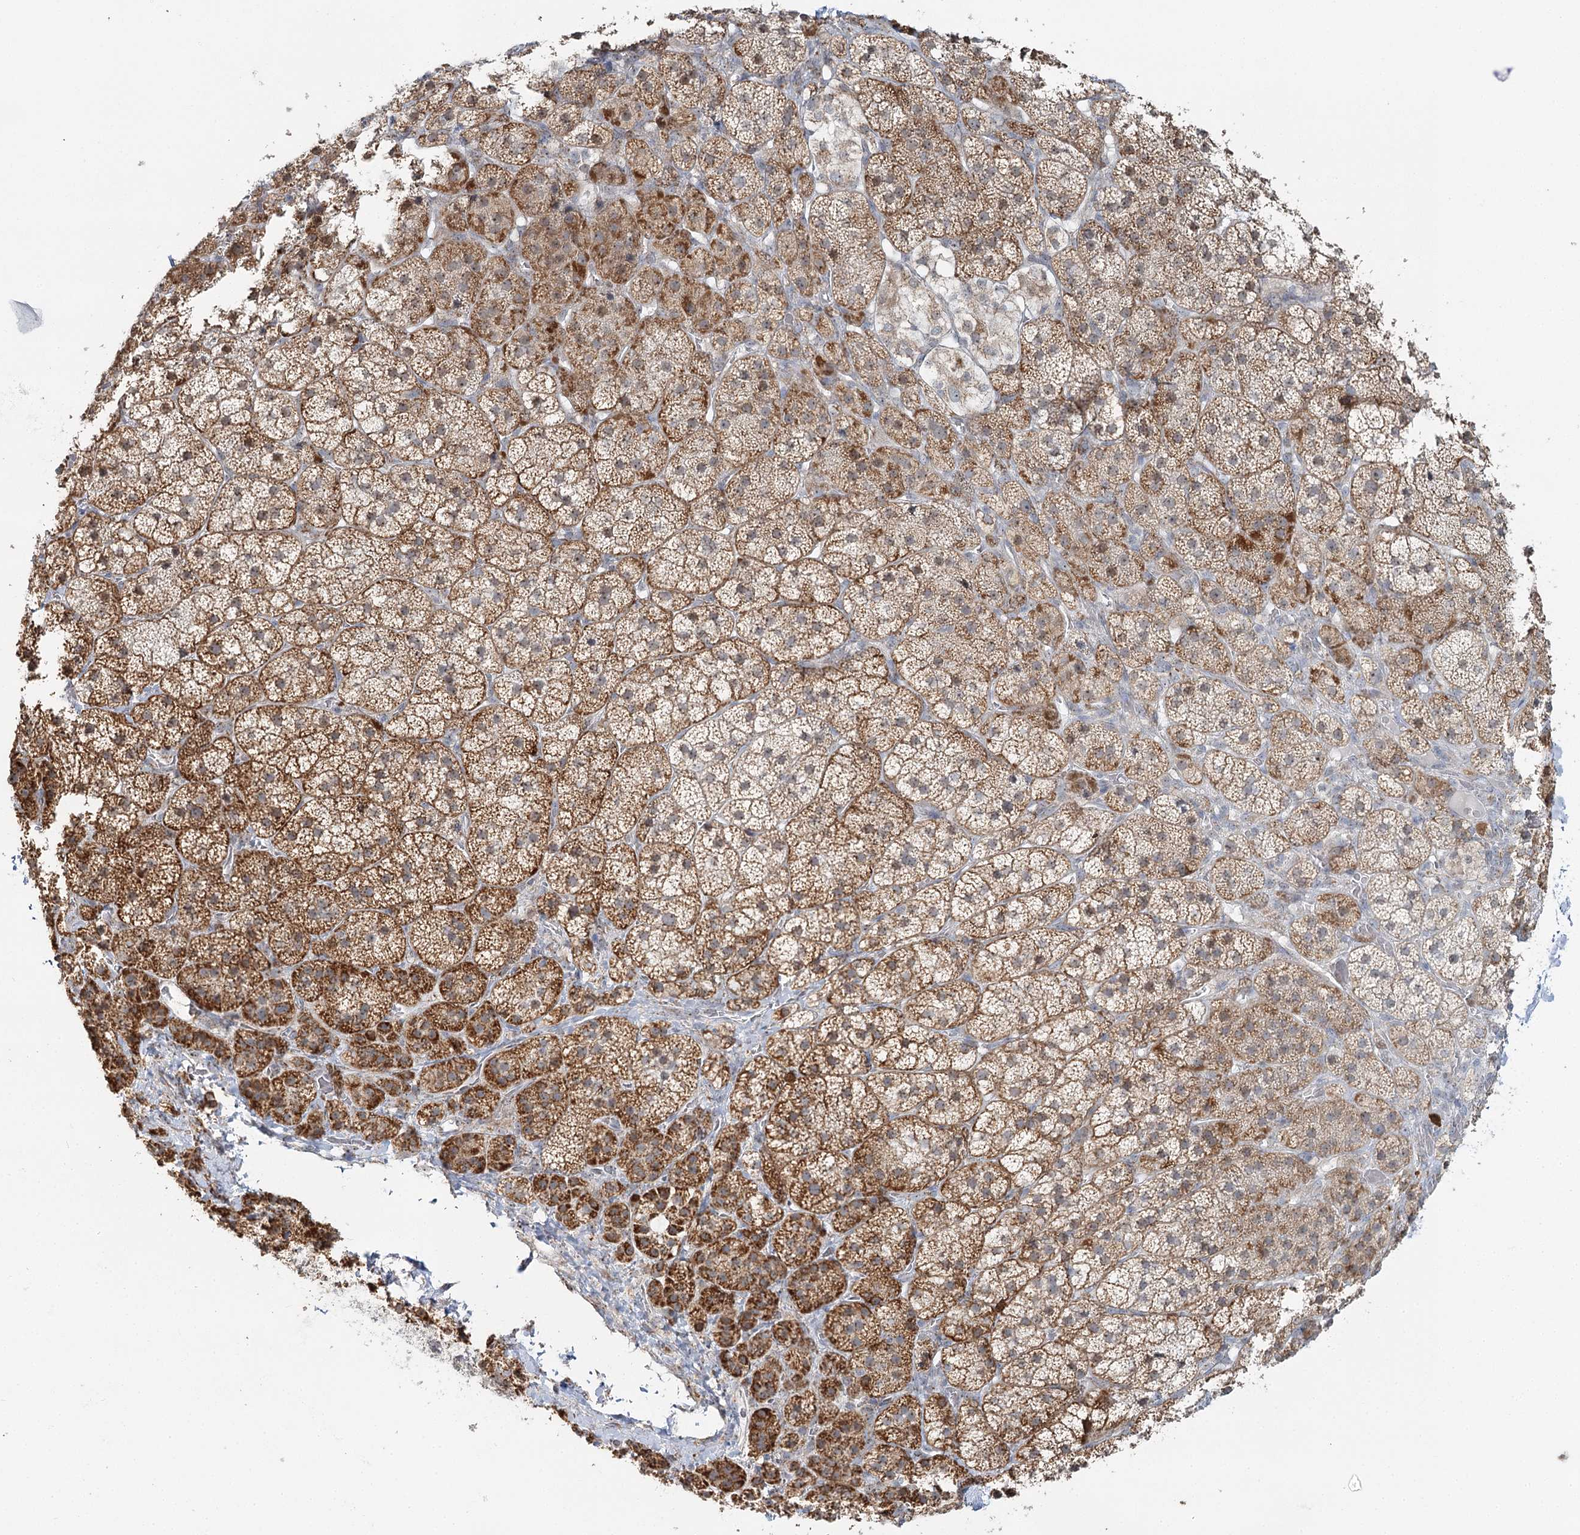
{"staining": {"intensity": "moderate", "quantity": ">75%", "location": "cytoplasmic/membranous"}, "tissue": "adrenal gland", "cell_type": "Glandular cells", "image_type": "normal", "snomed": [{"axis": "morphology", "description": "Normal tissue, NOS"}, {"axis": "topography", "description": "Adrenal gland"}], "caption": "This photomicrograph exhibits benign adrenal gland stained with immunohistochemistry (IHC) to label a protein in brown. The cytoplasmic/membranous of glandular cells show moderate positivity for the protein. Nuclei are counter-stained blue.", "gene": "ATAD1", "patient": {"sex": "female", "age": 44}}